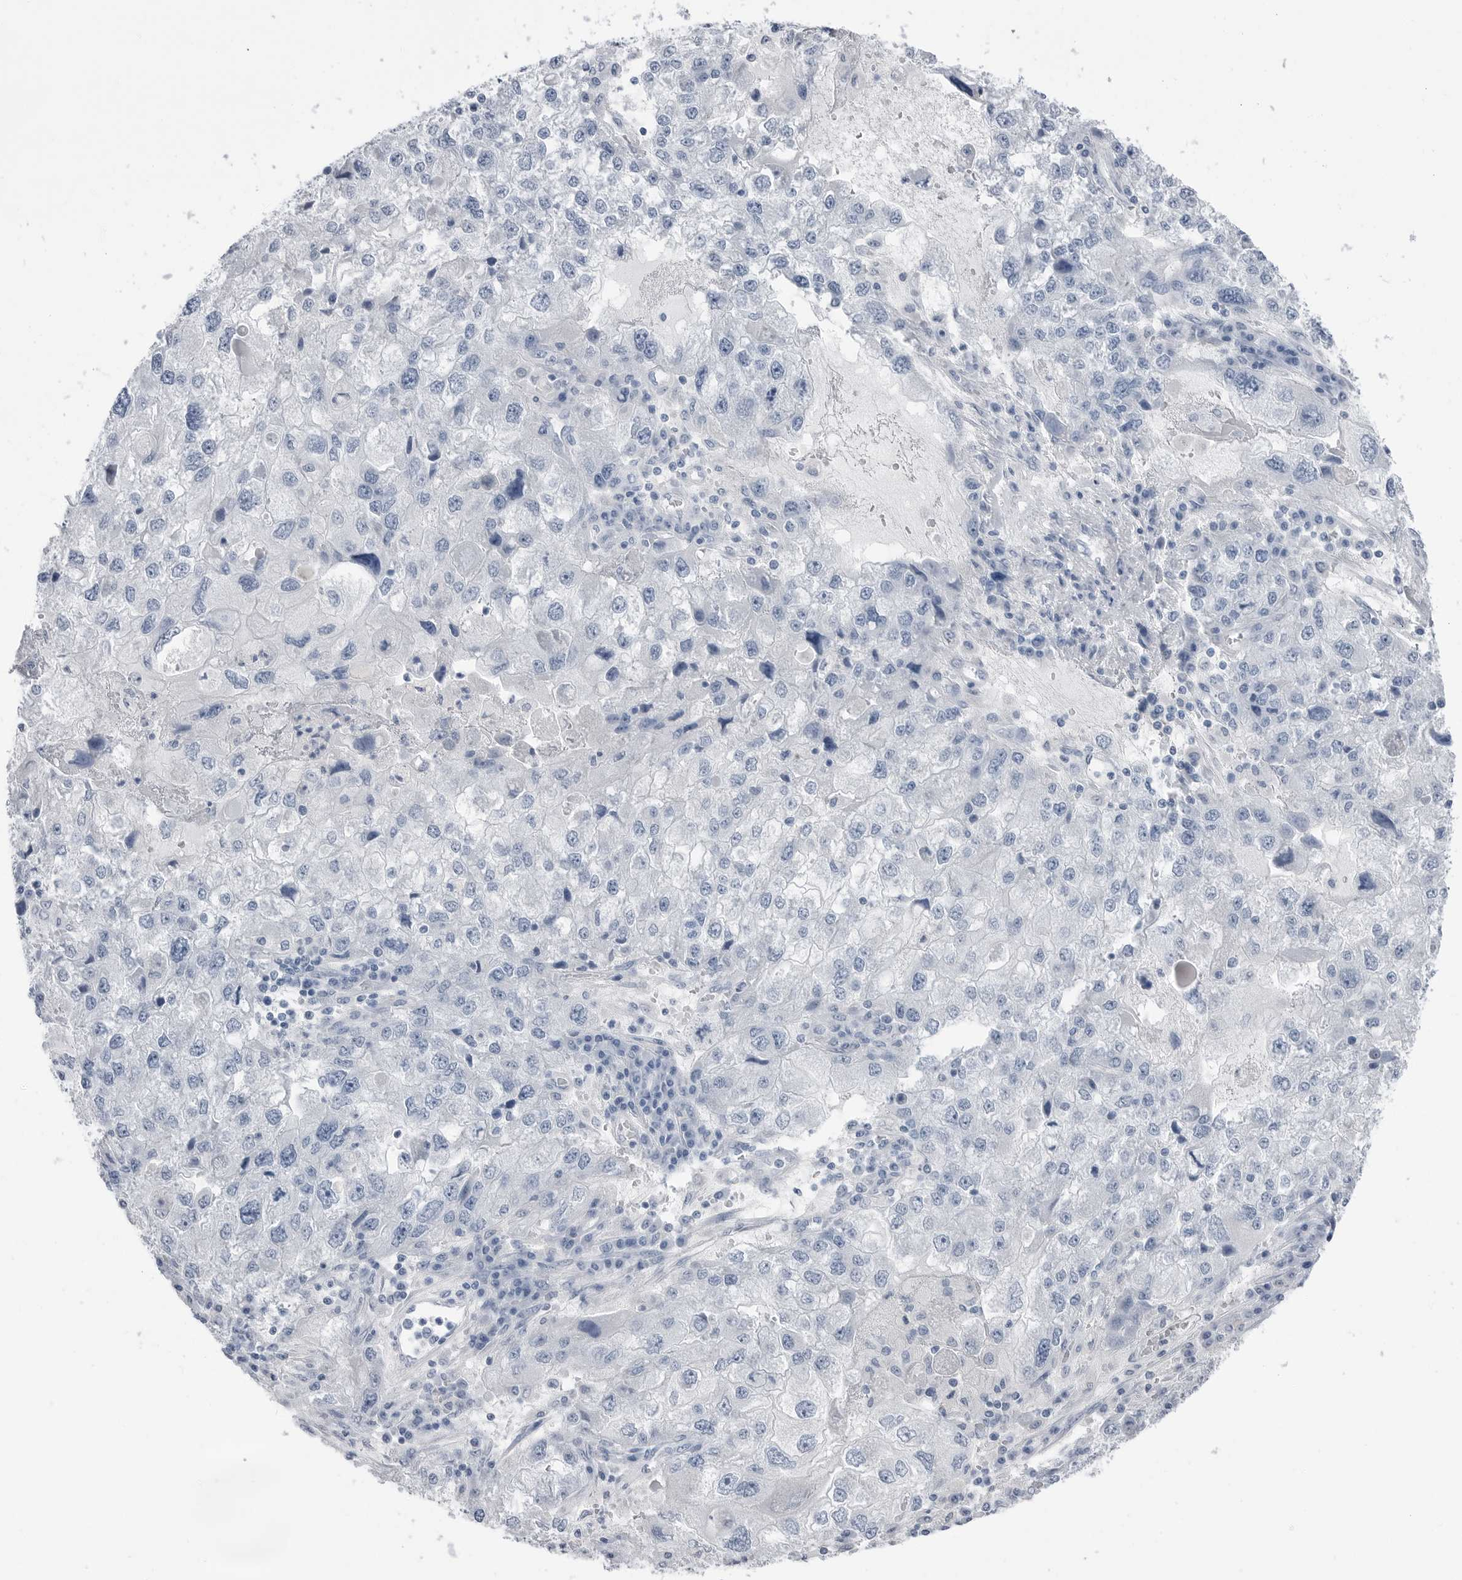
{"staining": {"intensity": "negative", "quantity": "none", "location": "none"}, "tissue": "endometrial cancer", "cell_type": "Tumor cells", "image_type": "cancer", "snomed": [{"axis": "morphology", "description": "Adenocarcinoma, NOS"}, {"axis": "topography", "description": "Endometrium"}], "caption": "Tumor cells are negative for brown protein staining in endometrial cancer. (Stains: DAB (3,3'-diaminobenzidine) immunohistochemistry (IHC) with hematoxylin counter stain, Microscopy: brightfield microscopy at high magnification).", "gene": "ABHD12", "patient": {"sex": "female", "age": 49}}